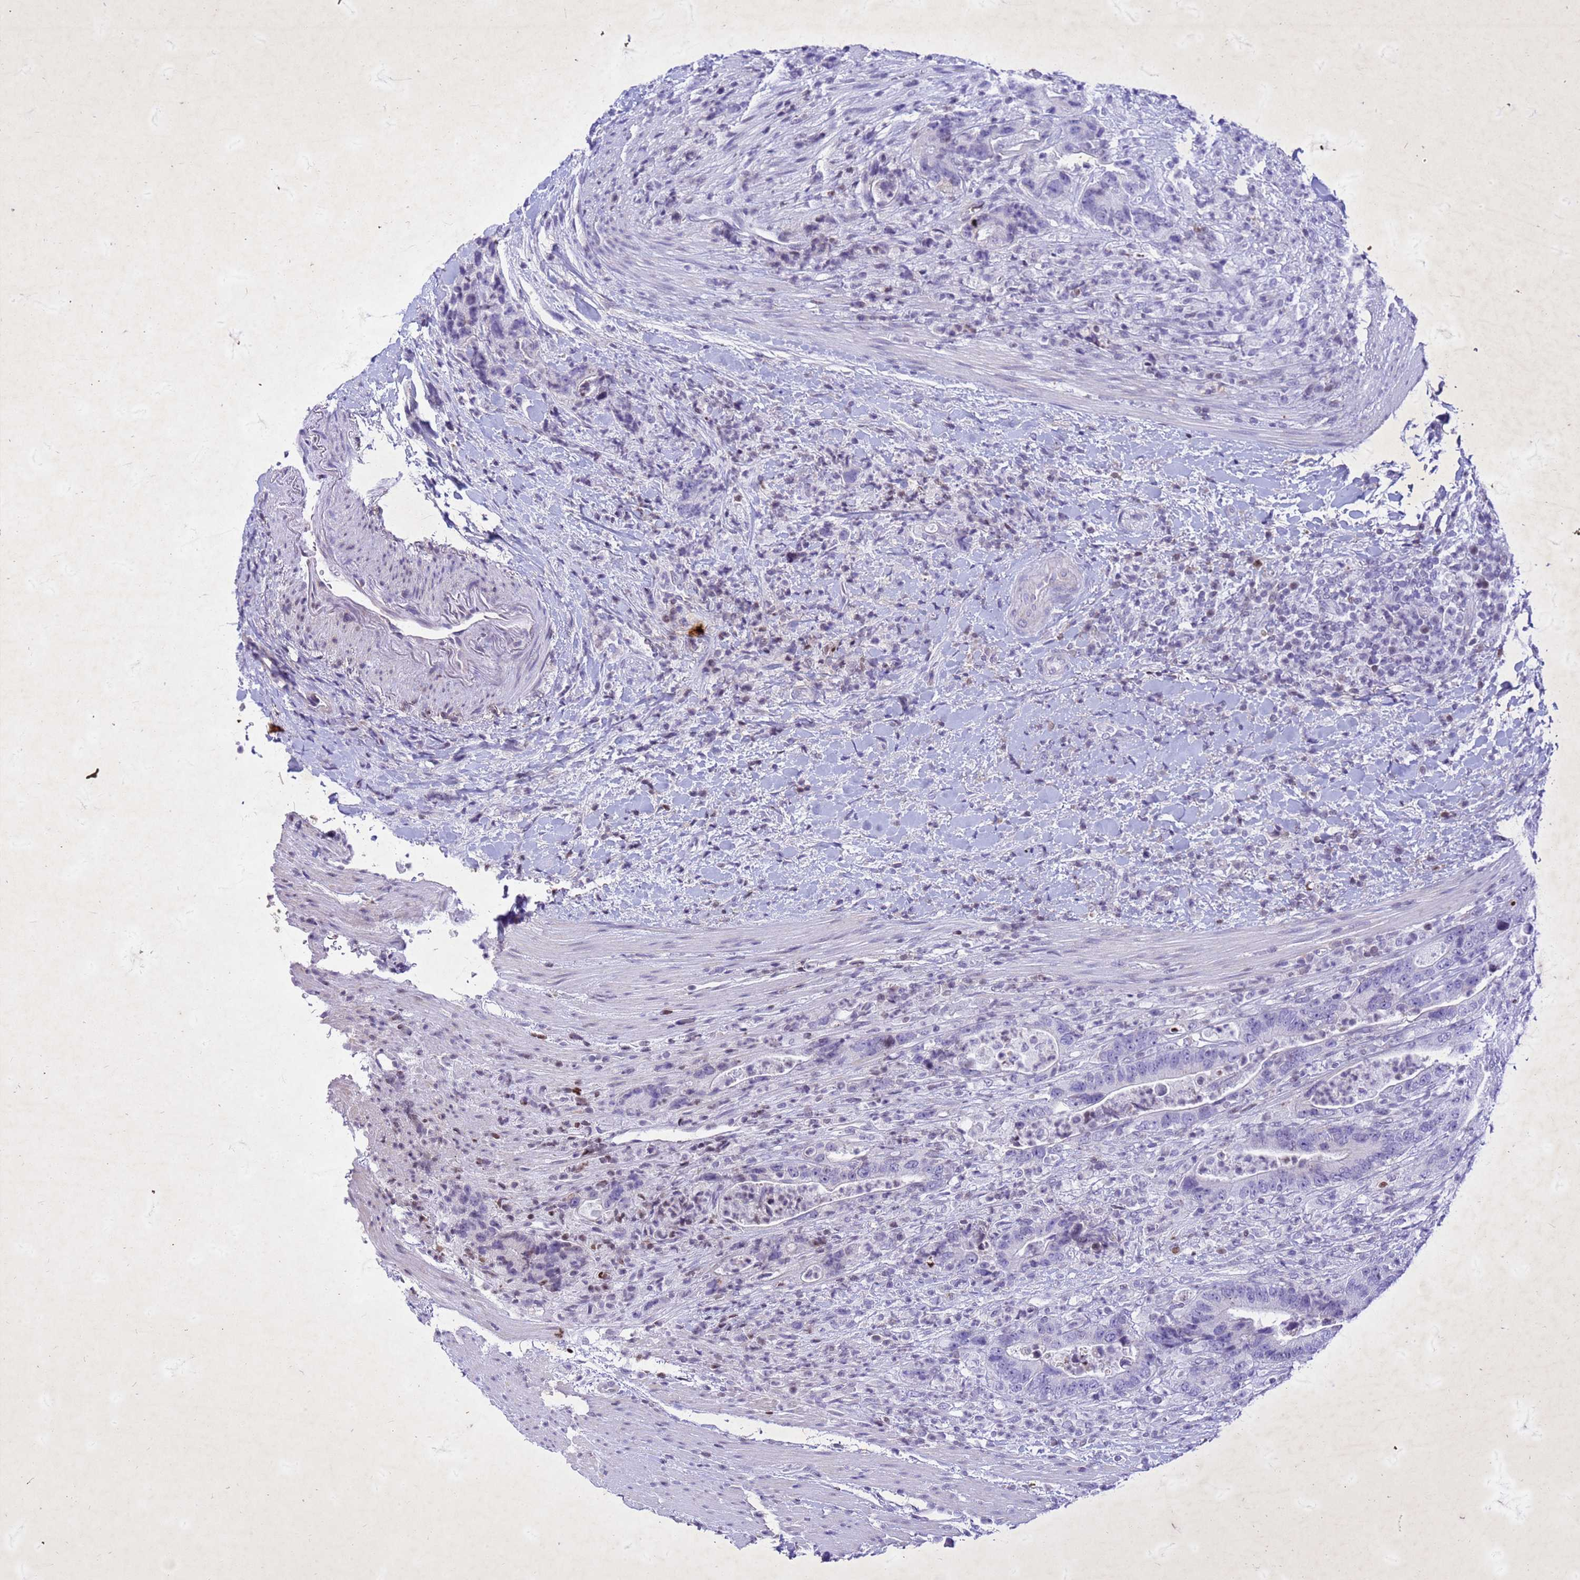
{"staining": {"intensity": "negative", "quantity": "none", "location": "none"}, "tissue": "colorectal cancer", "cell_type": "Tumor cells", "image_type": "cancer", "snomed": [{"axis": "morphology", "description": "Adenocarcinoma, NOS"}, {"axis": "topography", "description": "Colon"}], "caption": "Tumor cells are negative for brown protein staining in colorectal cancer. (DAB immunohistochemistry (IHC) with hematoxylin counter stain).", "gene": "COPS9", "patient": {"sex": "female", "age": 75}}